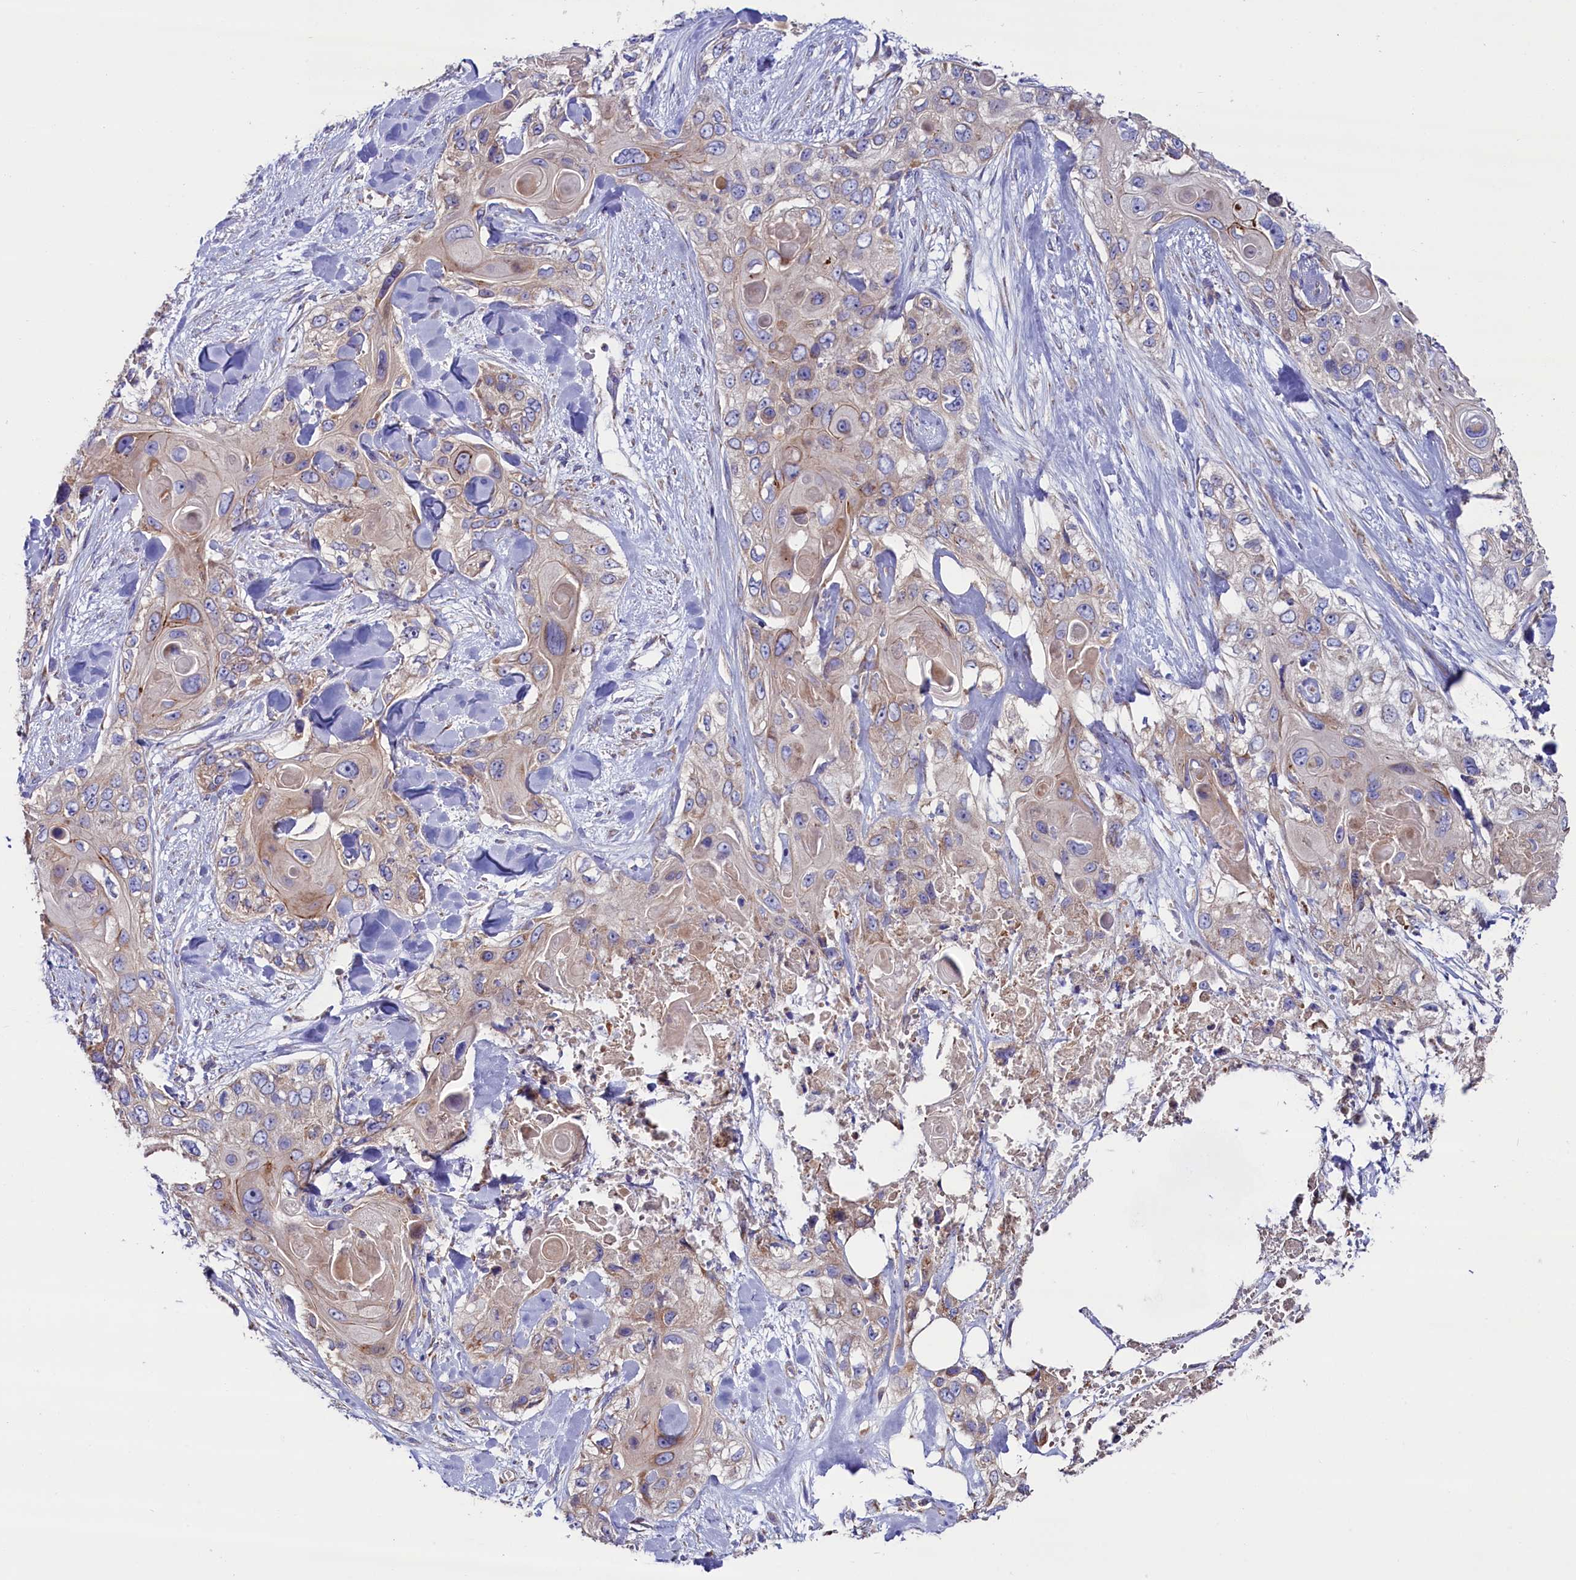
{"staining": {"intensity": "weak", "quantity": "25%-75%", "location": "cytoplasmic/membranous"}, "tissue": "skin cancer", "cell_type": "Tumor cells", "image_type": "cancer", "snomed": [{"axis": "morphology", "description": "Normal tissue, NOS"}, {"axis": "morphology", "description": "Squamous cell carcinoma, NOS"}, {"axis": "topography", "description": "Skin"}], "caption": "Protein expression analysis of skin cancer (squamous cell carcinoma) displays weak cytoplasmic/membranous expression in approximately 25%-75% of tumor cells.", "gene": "ZSWIM1", "patient": {"sex": "male", "age": 72}}